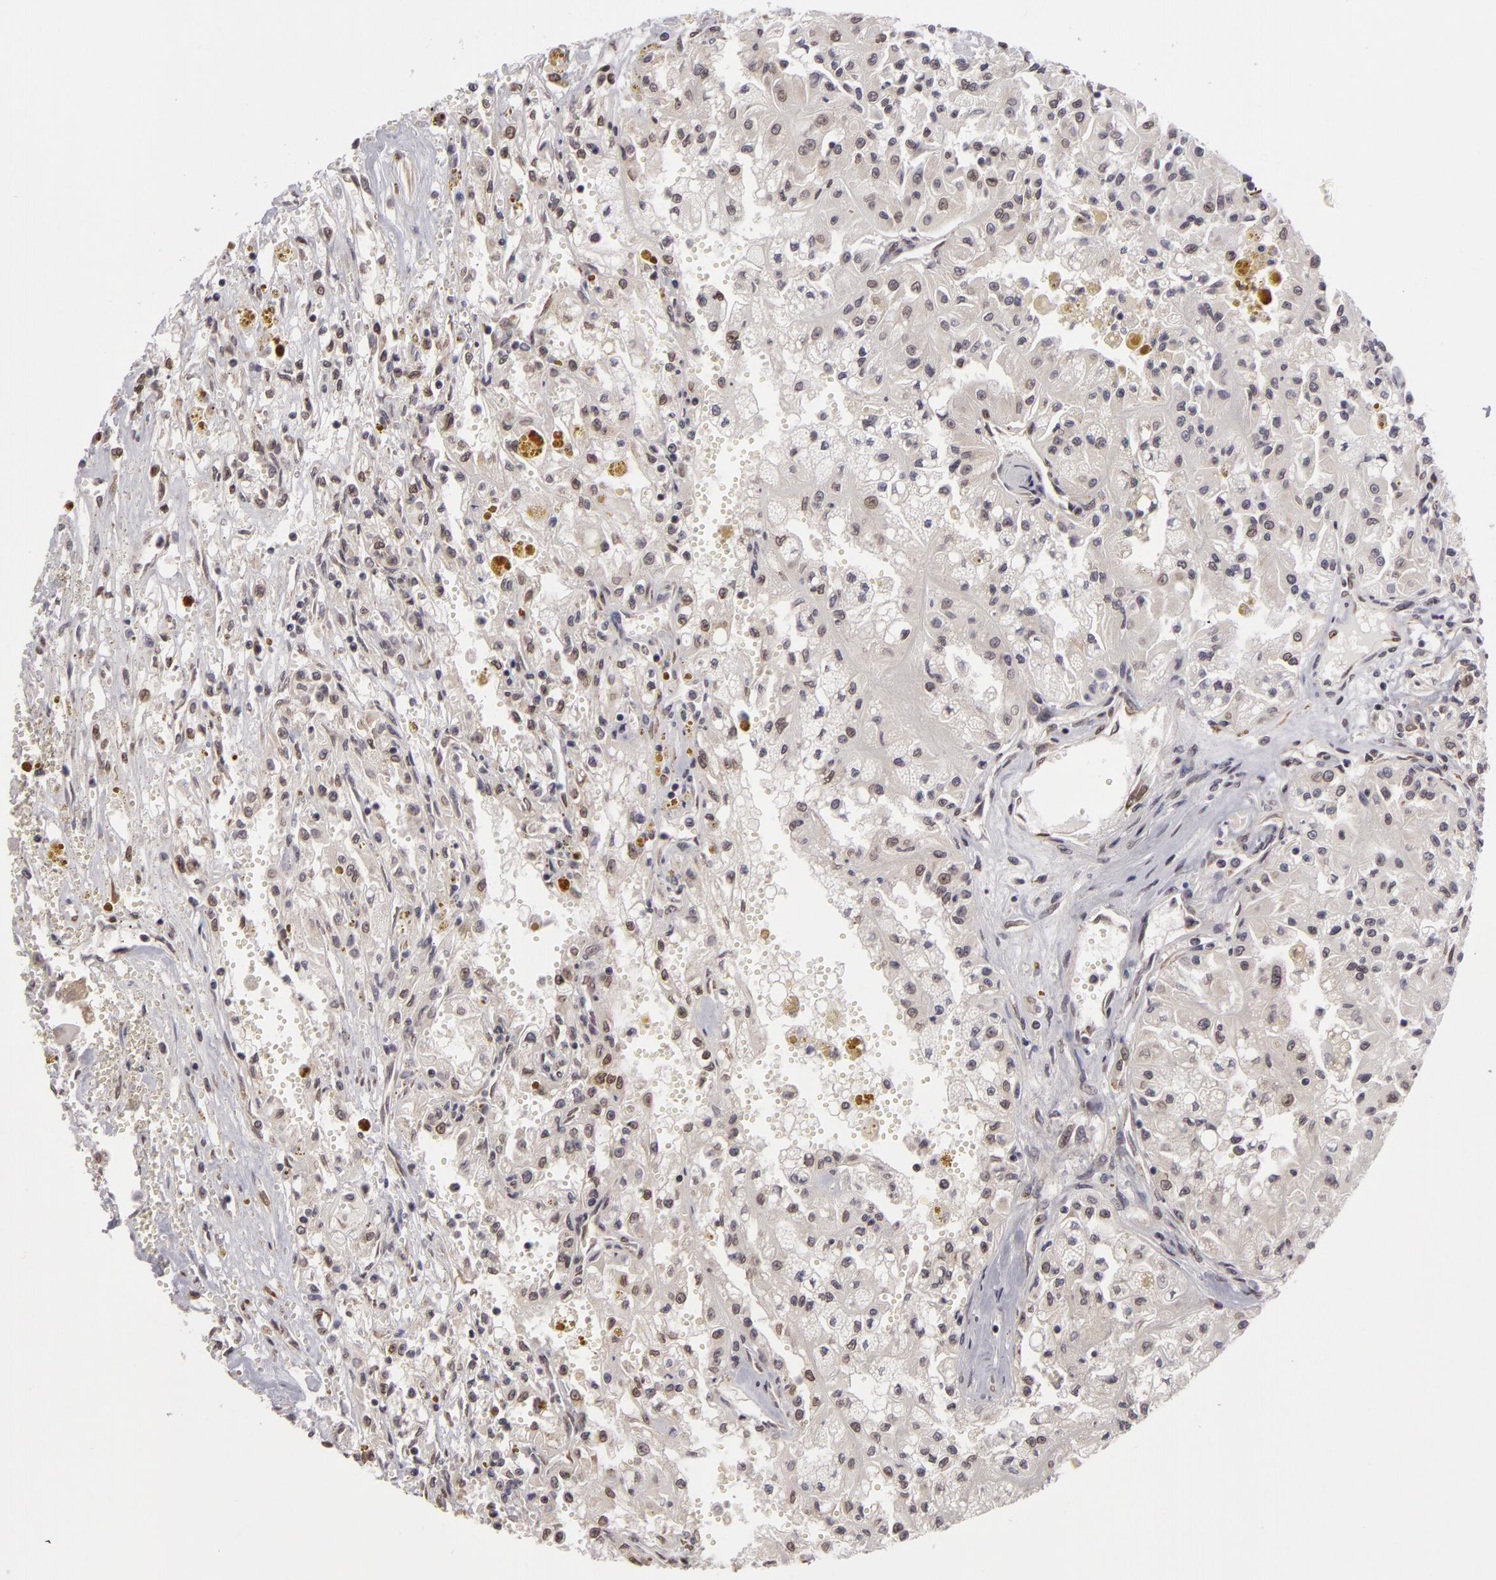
{"staining": {"intensity": "negative", "quantity": "none", "location": "none"}, "tissue": "renal cancer", "cell_type": "Tumor cells", "image_type": "cancer", "snomed": [{"axis": "morphology", "description": "Adenocarcinoma, NOS"}, {"axis": "topography", "description": "Kidney"}], "caption": "A photomicrograph of renal adenocarcinoma stained for a protein reveals no brown staining in tumor cells.", "gene": "ZNF133", "patient": {"sex": "male", "age": 78}}